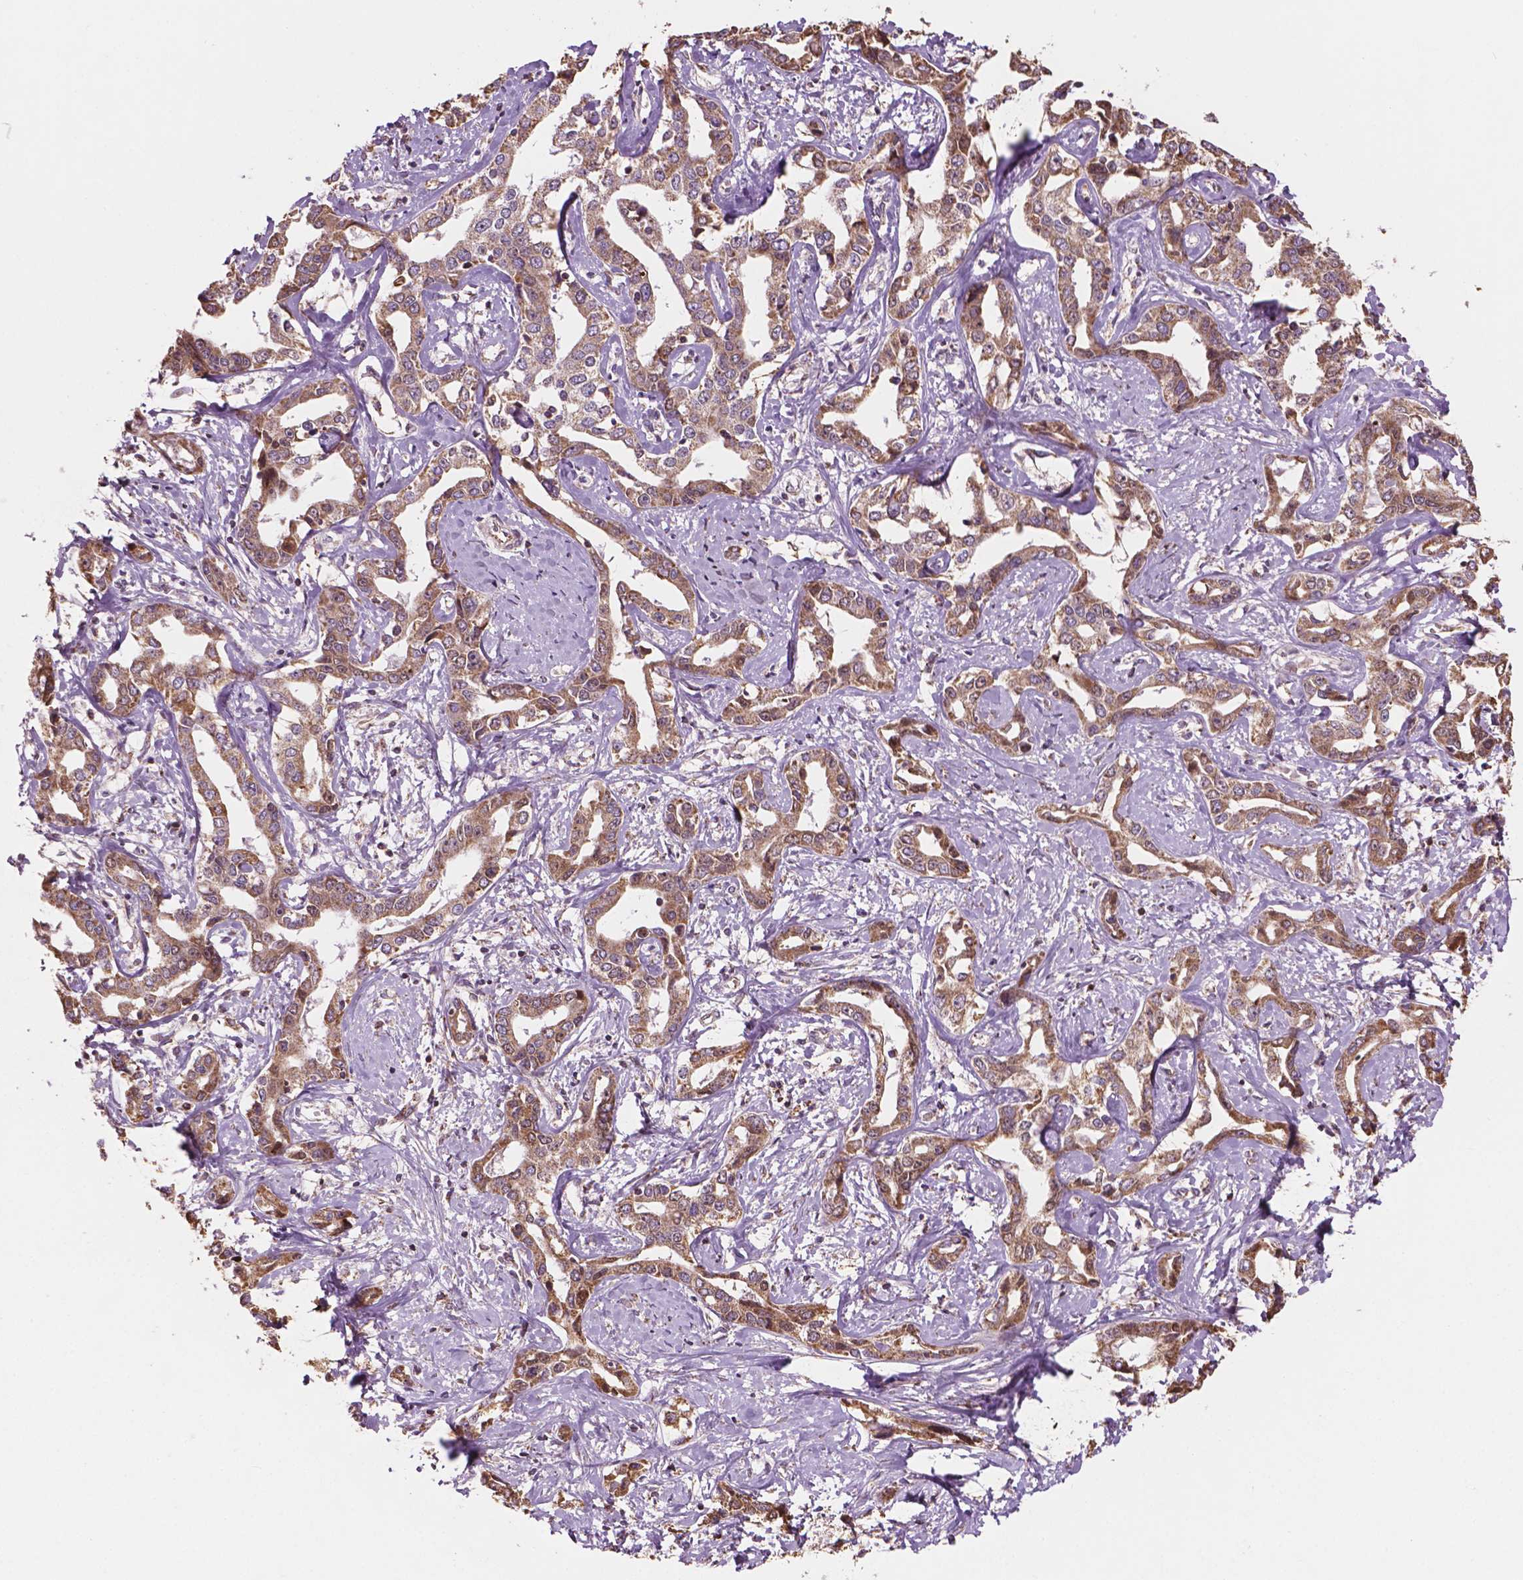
{"staining": {"intensity": "weak", "quantity": ">75%", "location": "cytoplasmic/membranous"}, "tissue": "liver cancer", "cell_type": "Tumor cells", "image_type": "cancer", "snomed": [{"axis": "morphology", "description": "Cholangiocarcinoma"}, {"axis": "topography", "description": "Liver"}], "caption": "Weak cytoplasmic/membranous expression is identified in approximately >75% of tumor cells in liver cancer.", "gene": "HS3ST3A1", "patient": {"sex": "male", "age": 59}}